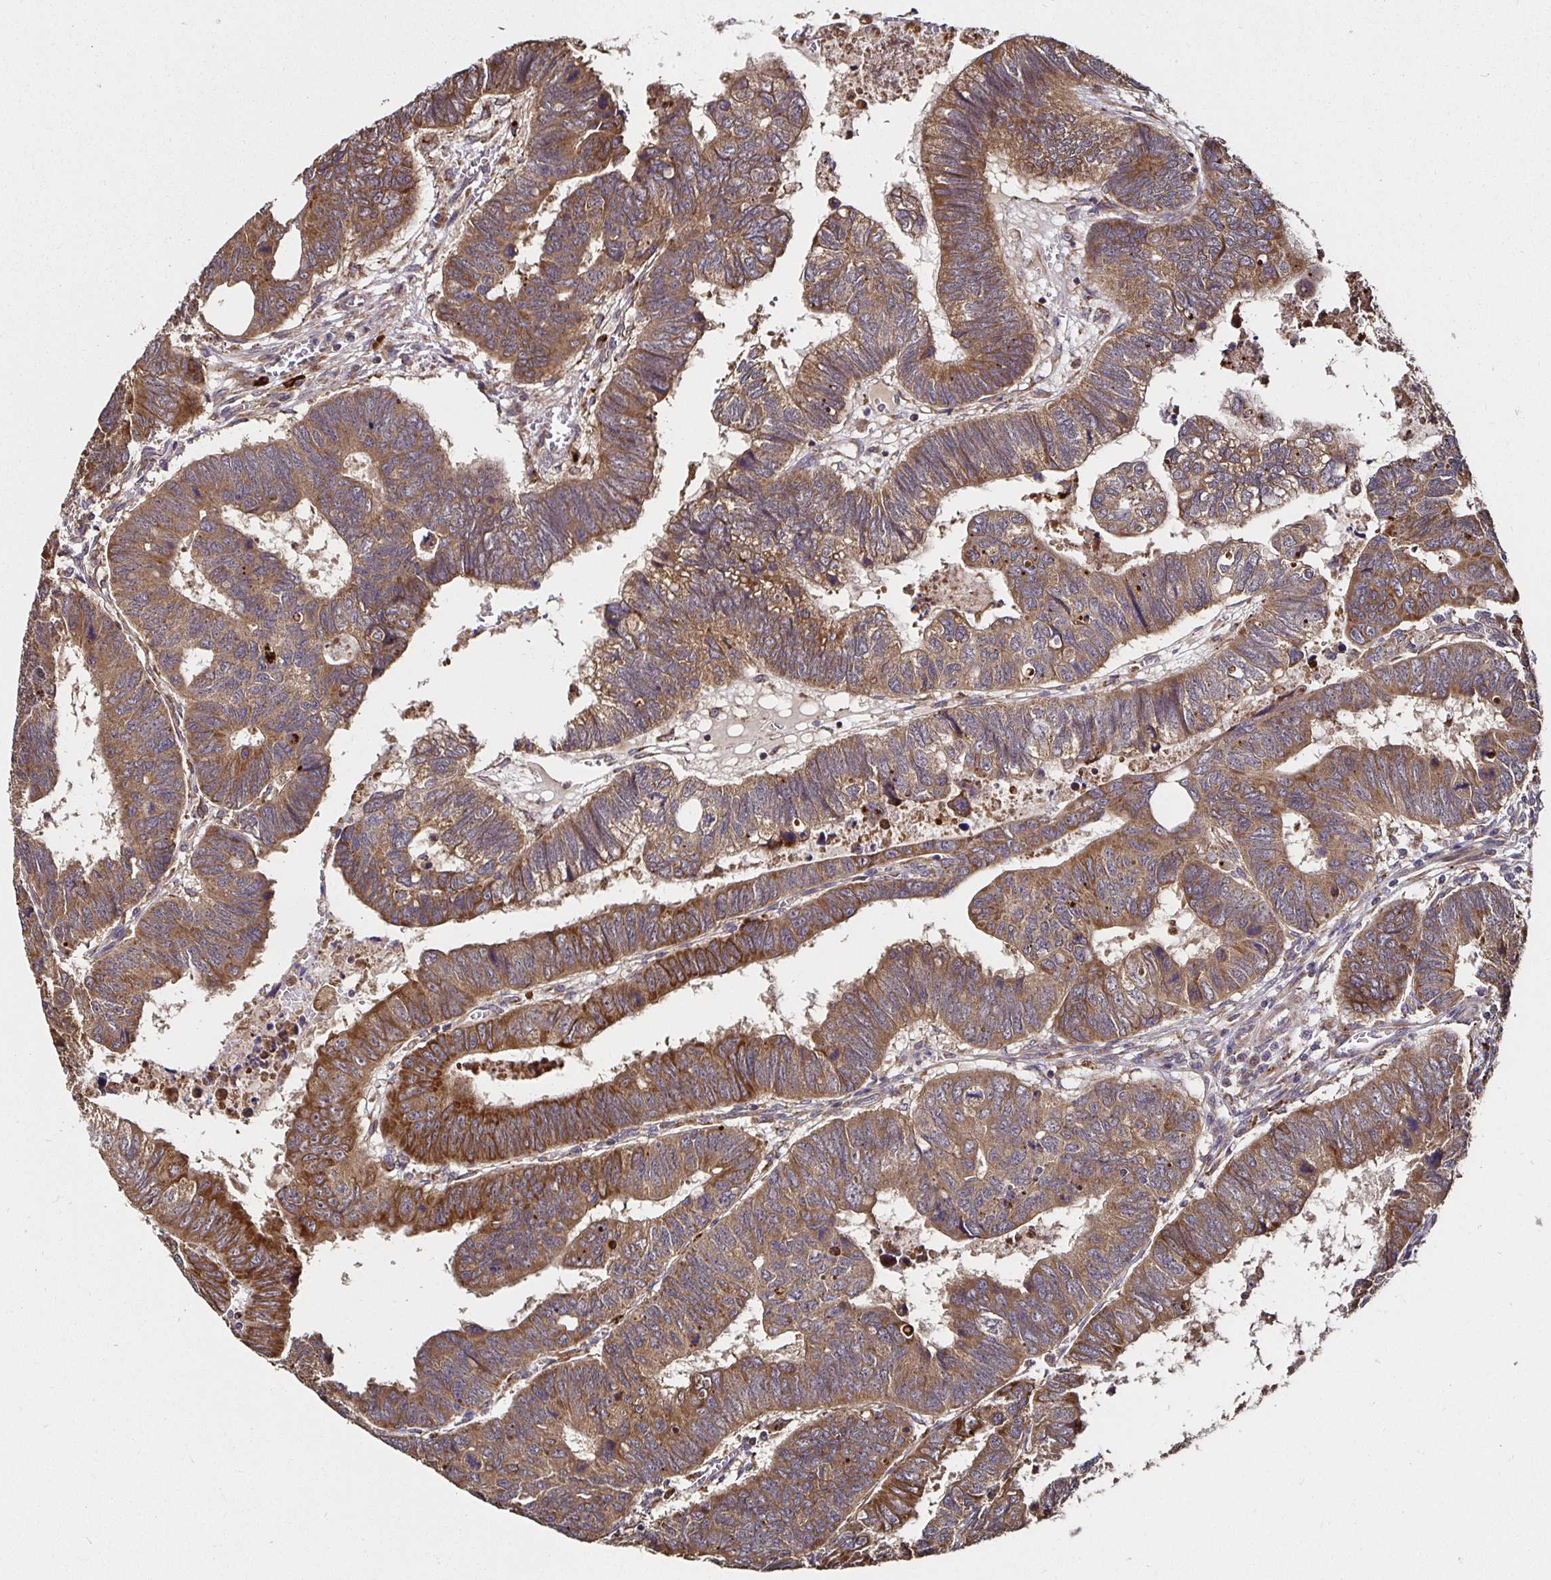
{"staining": {"intensity": "moderate", "quantity": ">75%", "location": "cytoplasmic/membranous"}, "tissue": "colorectal cancer", "cell_type": "Tumor cells", "image_type": "cancer", "snomed": [{"axis": "morphology", "description": "Adenocarcinoma, NOS"}, {"axis": "topography", "description": "Colon"}], "caption": "Immunohistochemistry (IHC) of colorectal cancer reveals medium levels of moderate cytoplasmic/membranous positivity in about >75% of tumor cells. (IHC, brightfield microscopy, high magnification).", "gene": "MLST8", "patient": {"sex": "male", "age": 62}}